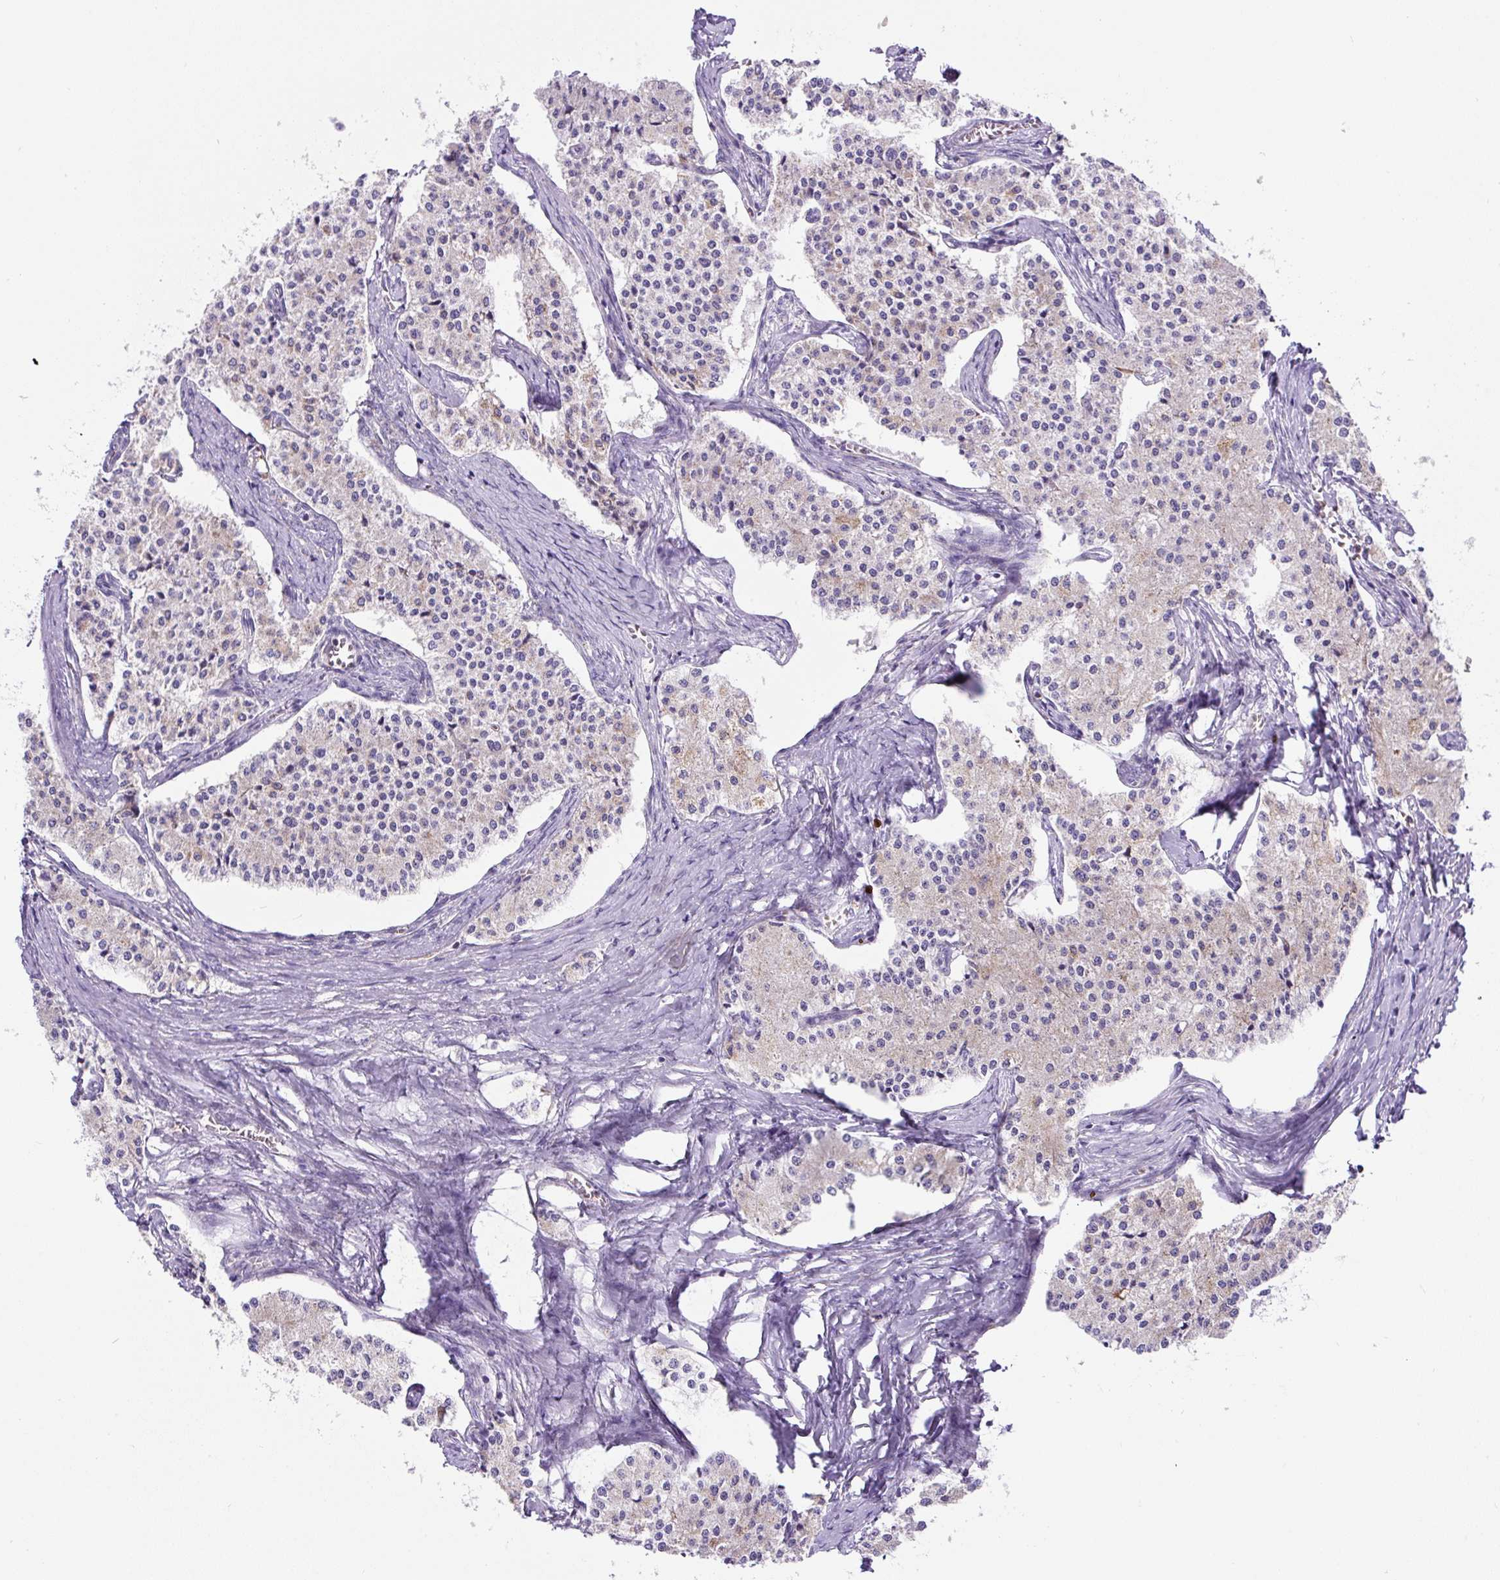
{"staining": {"intensity": "weak", "quantity": "<25%", "location": "cytoplasmic/membranous"}, "tissue": "carcinoid", "cell_type": "Tumor cells", "image_type": "cancer", "snomed": [{"axis": "morphology", "description": "Carcinoid, malignant, NOS"}, {"axis": "topography", "description": "Colon"}], "caption": "Photomicrograph shows no protein positivity in tumor cells of carcinoid tissue.", "gene": "ZNF596", "patient": {"sex": "female", "age": 52}}